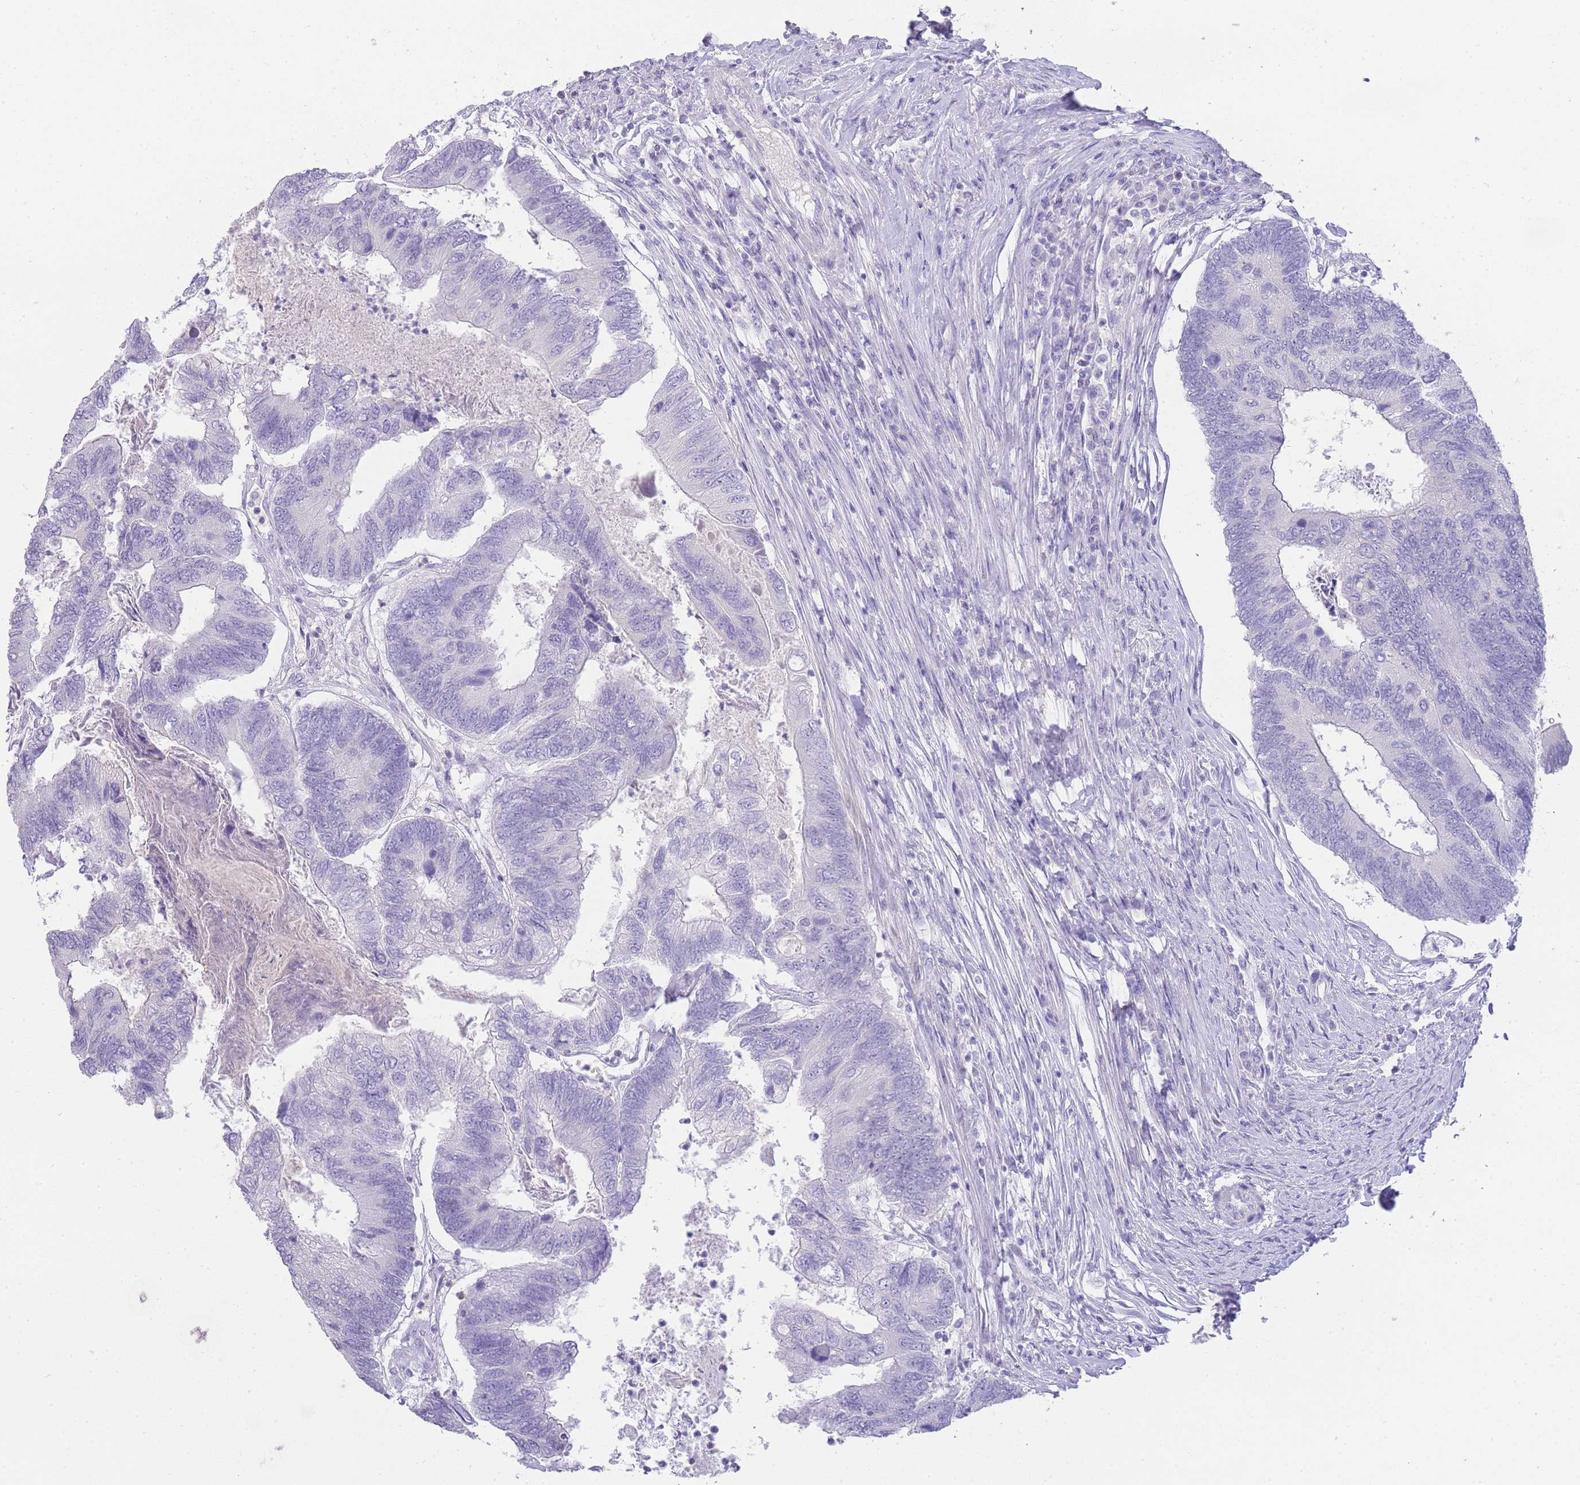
{"staining": {"intensity": "negative", "quantity": "none", "location": "none"}, "tissue": "colorectal cancer", "cell_type": "Tumor cells", "image_type": "cancer", "snomed": [{"axis": "morphology", "description": "Adenocarcinoma, NOS"}, {"axis": "topography", "description": "Colon"}], "caption": "Immunohistochemical staining of colorectal cancer (adenocarcinoma) shows no significant positivity in tumor cells. The staining was performed using DAB (3,3'-diaminobenzidine) to visualize the protein expression in brown, while the nuclei were stained in blue with hematoxylin (Magnification: 20x).", "gene": "DPP4", "patient": {"sex": "female", "age": 67}}